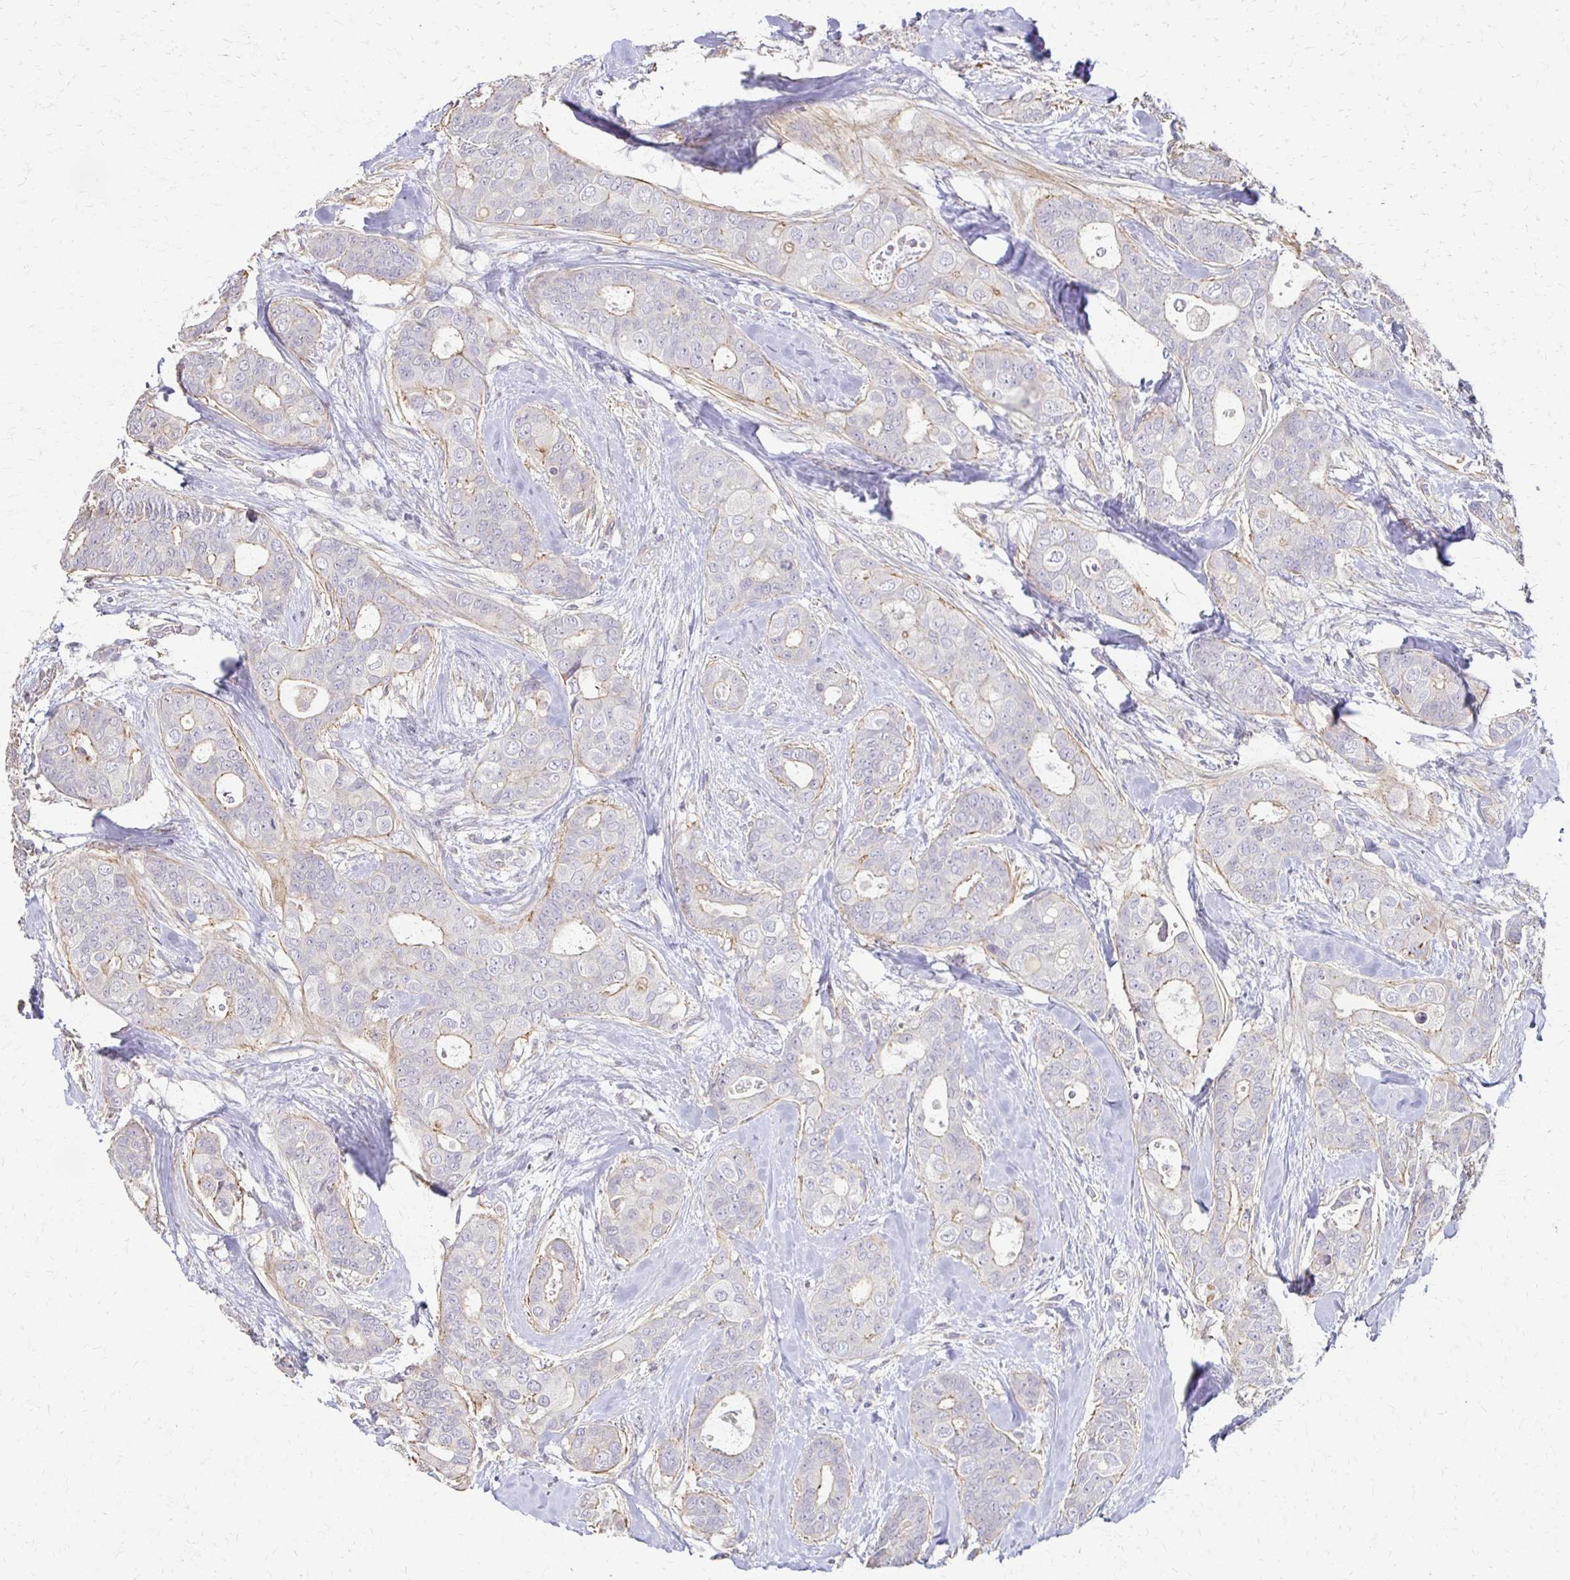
{"staining": {"intensity": "negative", "quantity": "none", "location": "none"}, "tissue": "breast cancer", "cell_type": "Tumor cells", "image_type": "cancer", "snomed": [{"axis": "morphology", "description": "Duct carcinoma"}, {"axis": "topography", "description": "Breast"}], "caption": "DAB immunohistochemical staining of breast cancer reveals no significant positivity in tumor cells.", "gene": "C1QTNF7", "patient": {"sex": "female", "age": 45}}